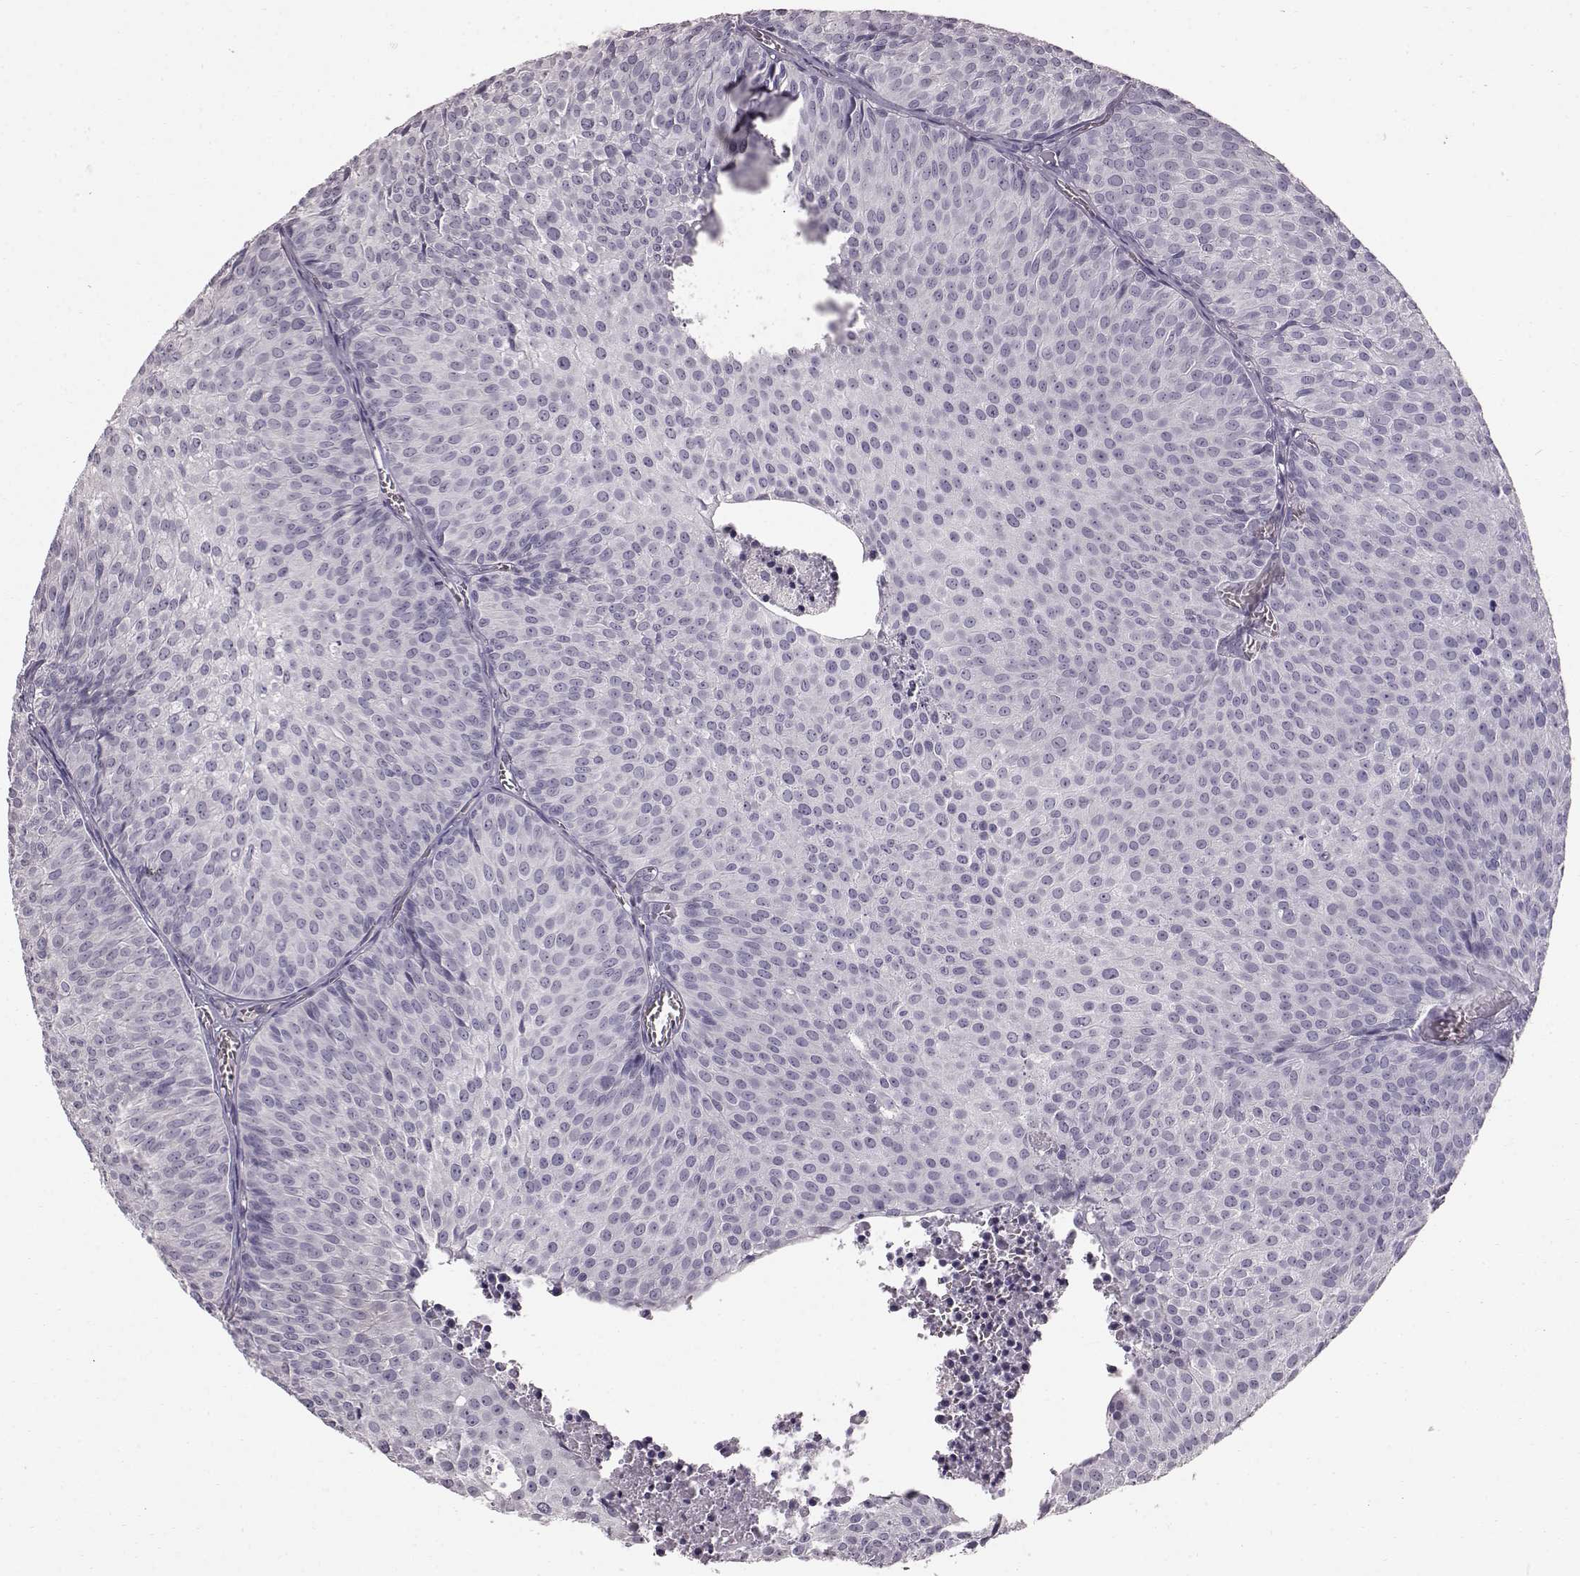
{"staining": {"intensity": "negative", "quantity": "none", "location": "none"}, "tissue": "urothelial cancer", "cell_type": "Tumor cells", "image_type": "cancer", "snomed": [{"axis": "morphology", "description": "Urothelial carcinoma, Low grade"}, {"axis": "topography", "description": "Urinary bladder"}], "caption": "Immunohistochemistry (IHC) micrograph of neoplastic tissue: human urothelial cancer stained with DAB (3,3'-diaminobenzidine) exhibits no significant protein staining in tumor cells. (Brightfield microscopy of DAB IHC at high magnification).", "gene": "TCHHL1", "patient": {"sex": "male", "age": 63}}